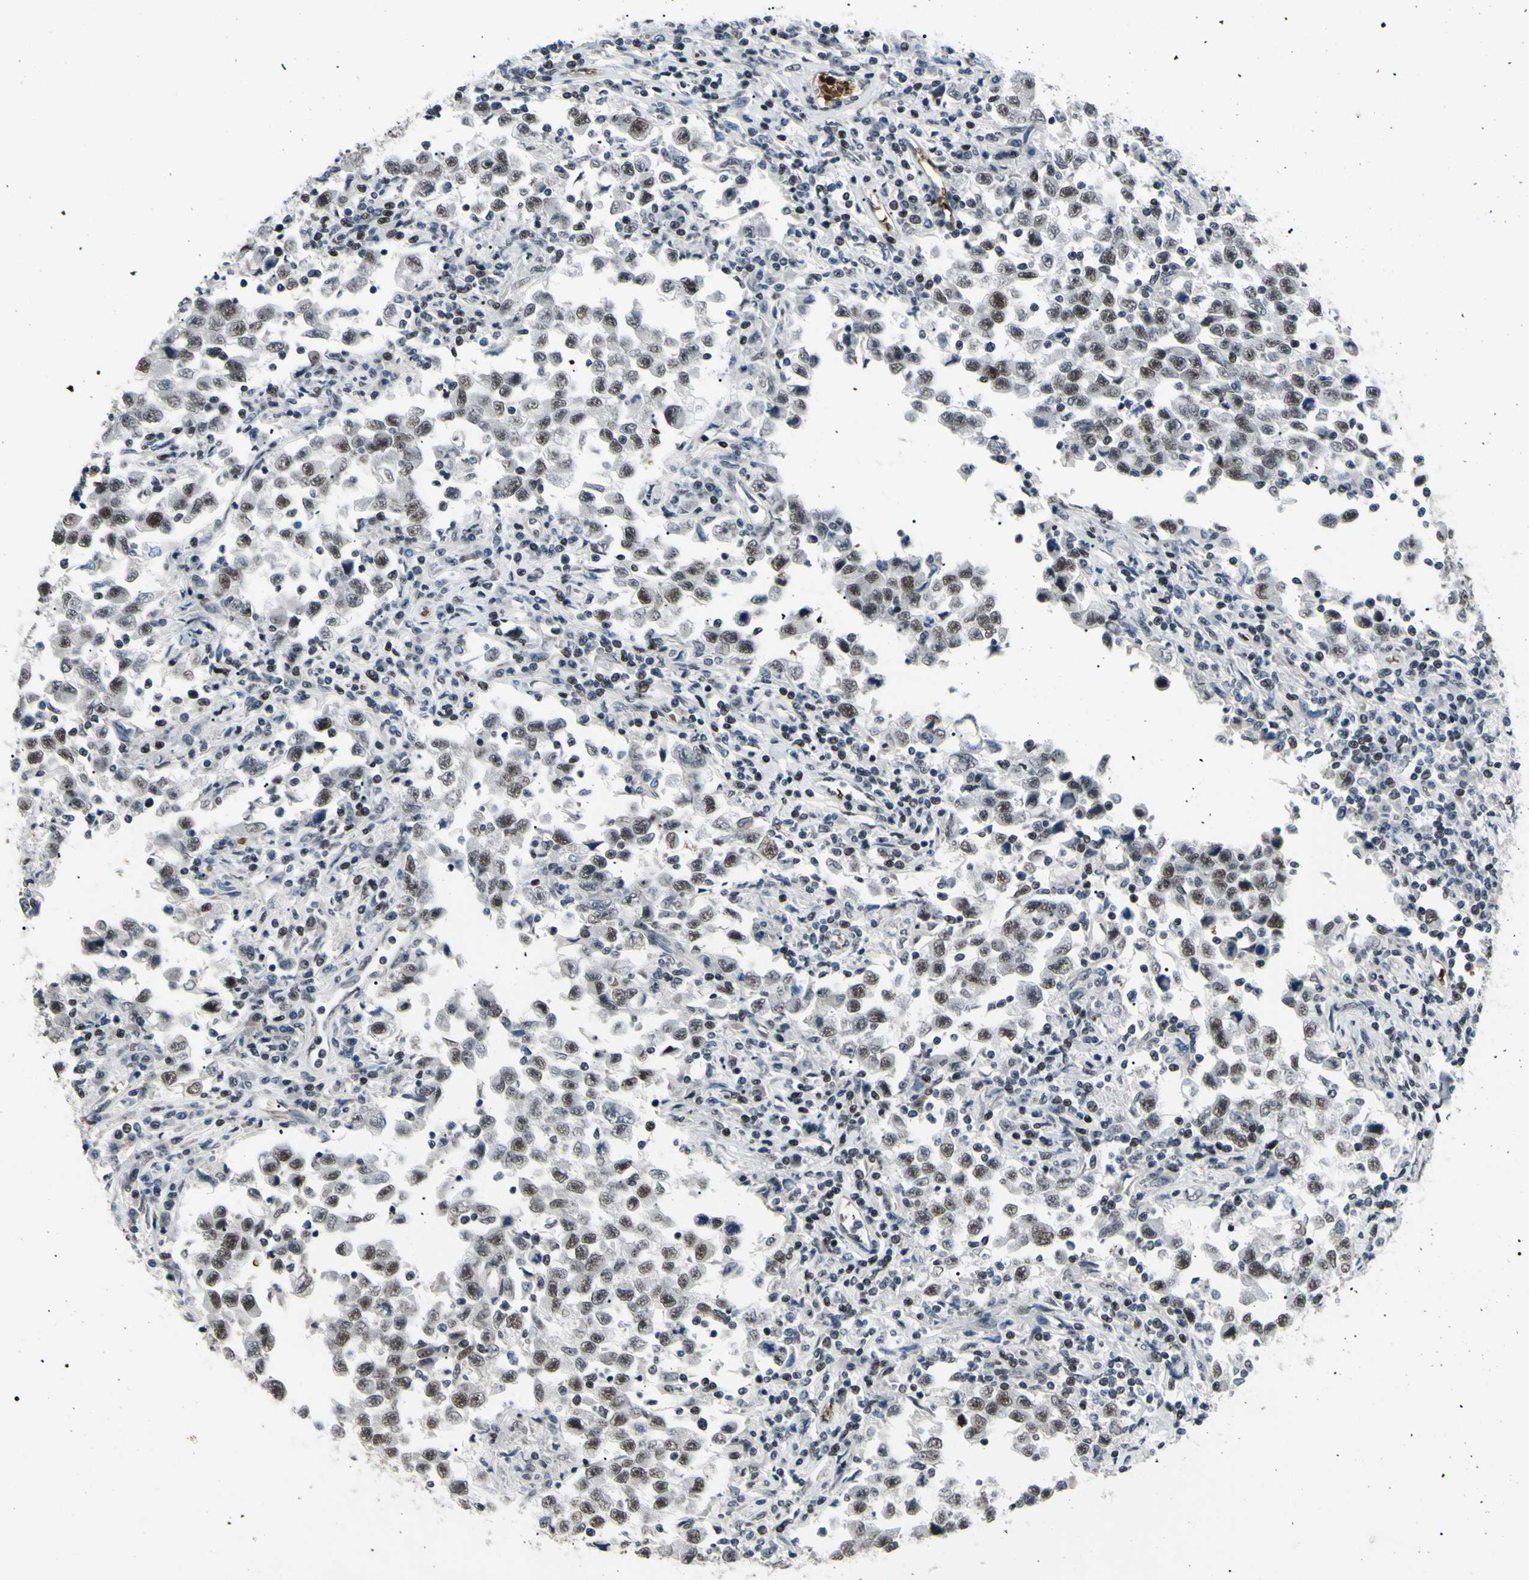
{"staining": {"intensity": "moderate", "quantity": ">75%", "location": "nuclear"}, "tissue": "testis cancer", "cell_type": "Tumor cells", "image_type": "cancer", "snomed": [{"axis": "morphology", "description": "Carcinoma, Embryonal, NOS"}, {"axis": "topography", "description": "Testis"}], "caption": "Immunohistochemistry (IHC) micrograph of neoplastic tissue: embryonal carcinoma (testis) stained using immunohistochemistry (IHC) demonstrates medium levels of moderate protein expression localized specifically in the nuclear of tumor cells, appearing as a nuclear brown color.", "gene": "THAP12", "patient": {"sex": "male", "age": 21}}